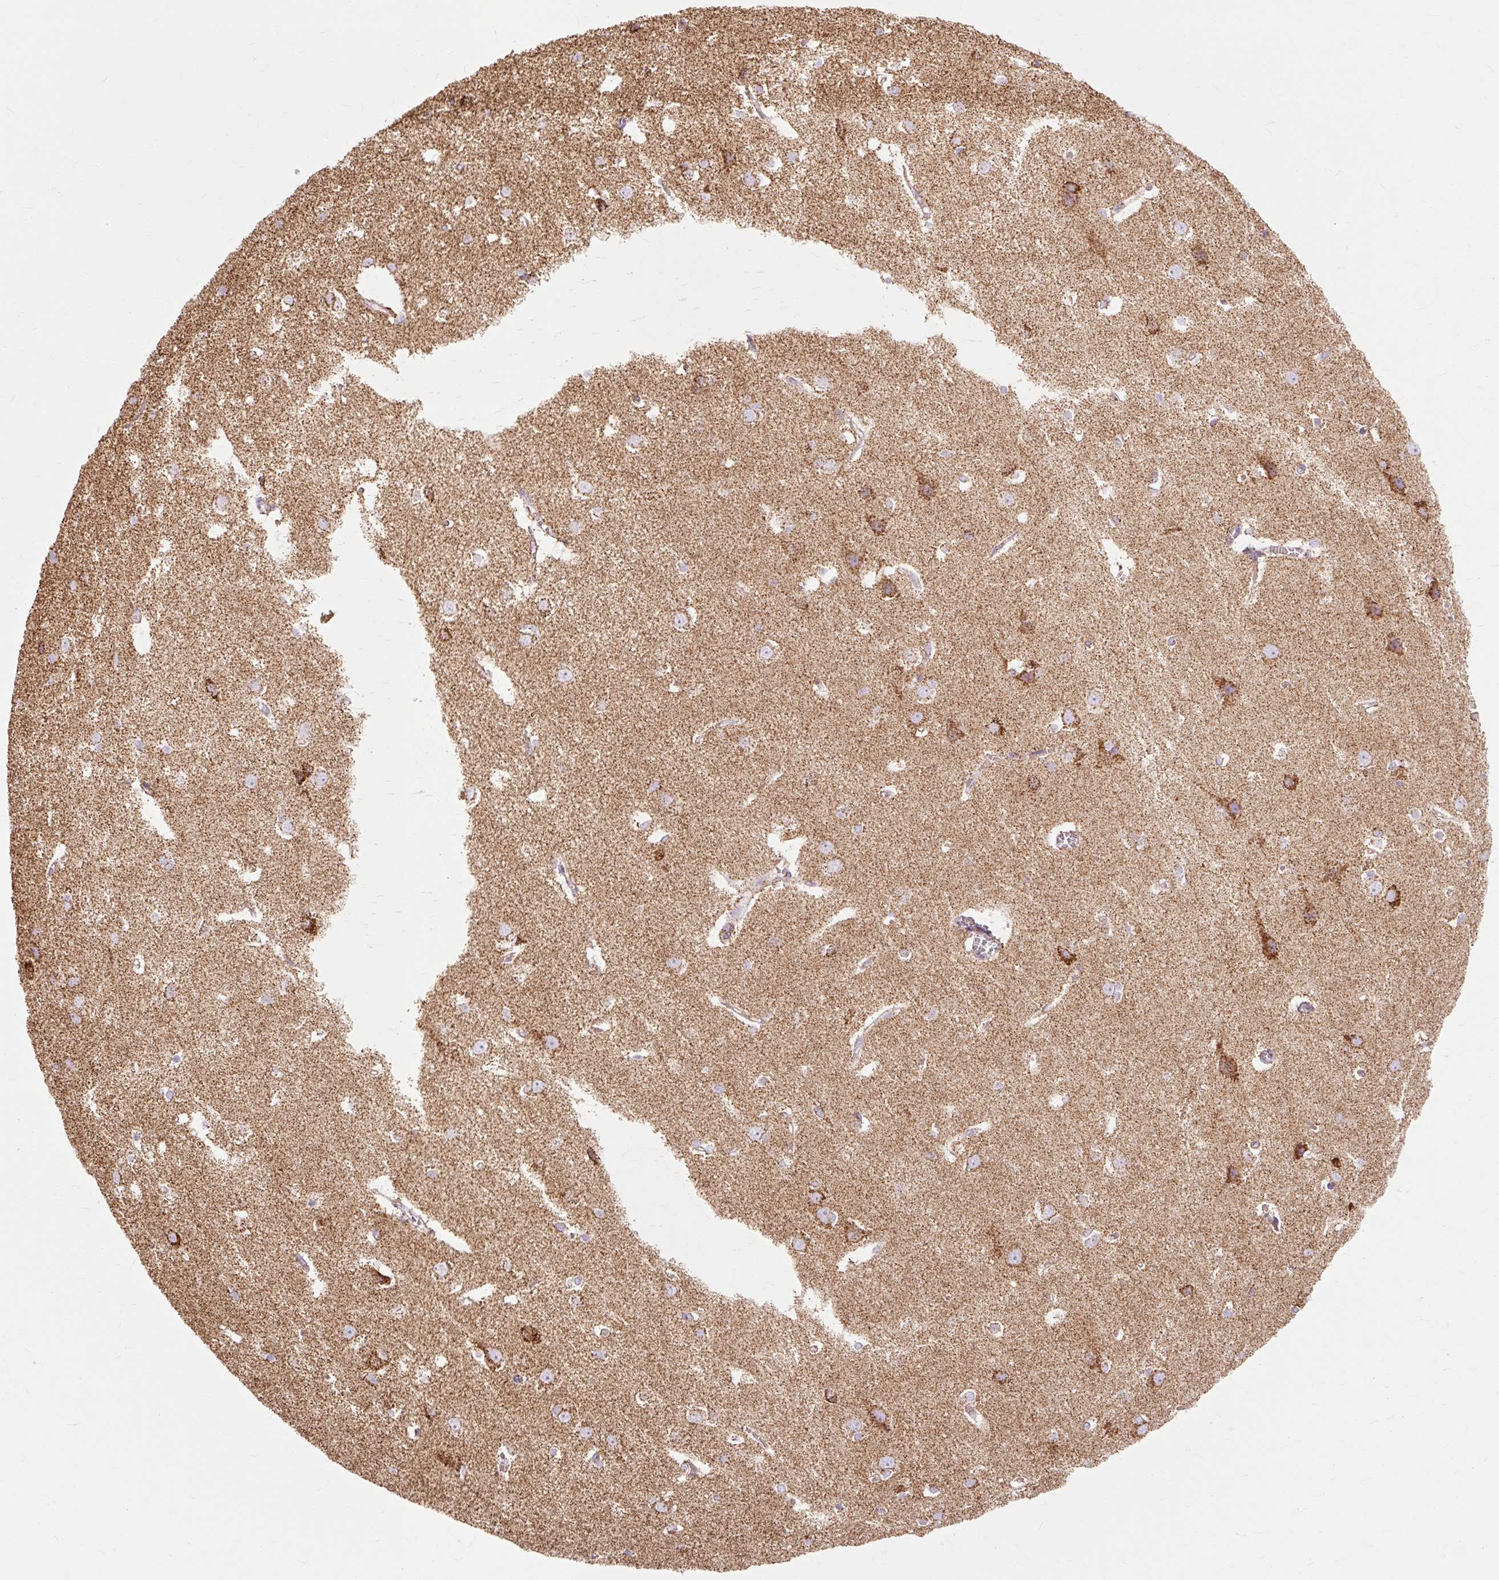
{"staining": {"intensity": "moderate", "quantity": "<25%", "location": "cytoplasmic/membranous"}, "tissue": "cerebral cortex", "cell_type": "Endothelial cells", "image_type": "normal", "snomed": [{"axis": "morphology", "description": "Normal tissue, NOS"}, {"axis": "topography", "description": "Cerebral cortex"}], "caption": "Moderate cytoplasmic/membranous expression for a protein is identified in approximately <25% of endothelial cells of normal cerebral cortex using IHC.", "gene": "DLAT", "patient": {"sex": "male", "age": 37}}